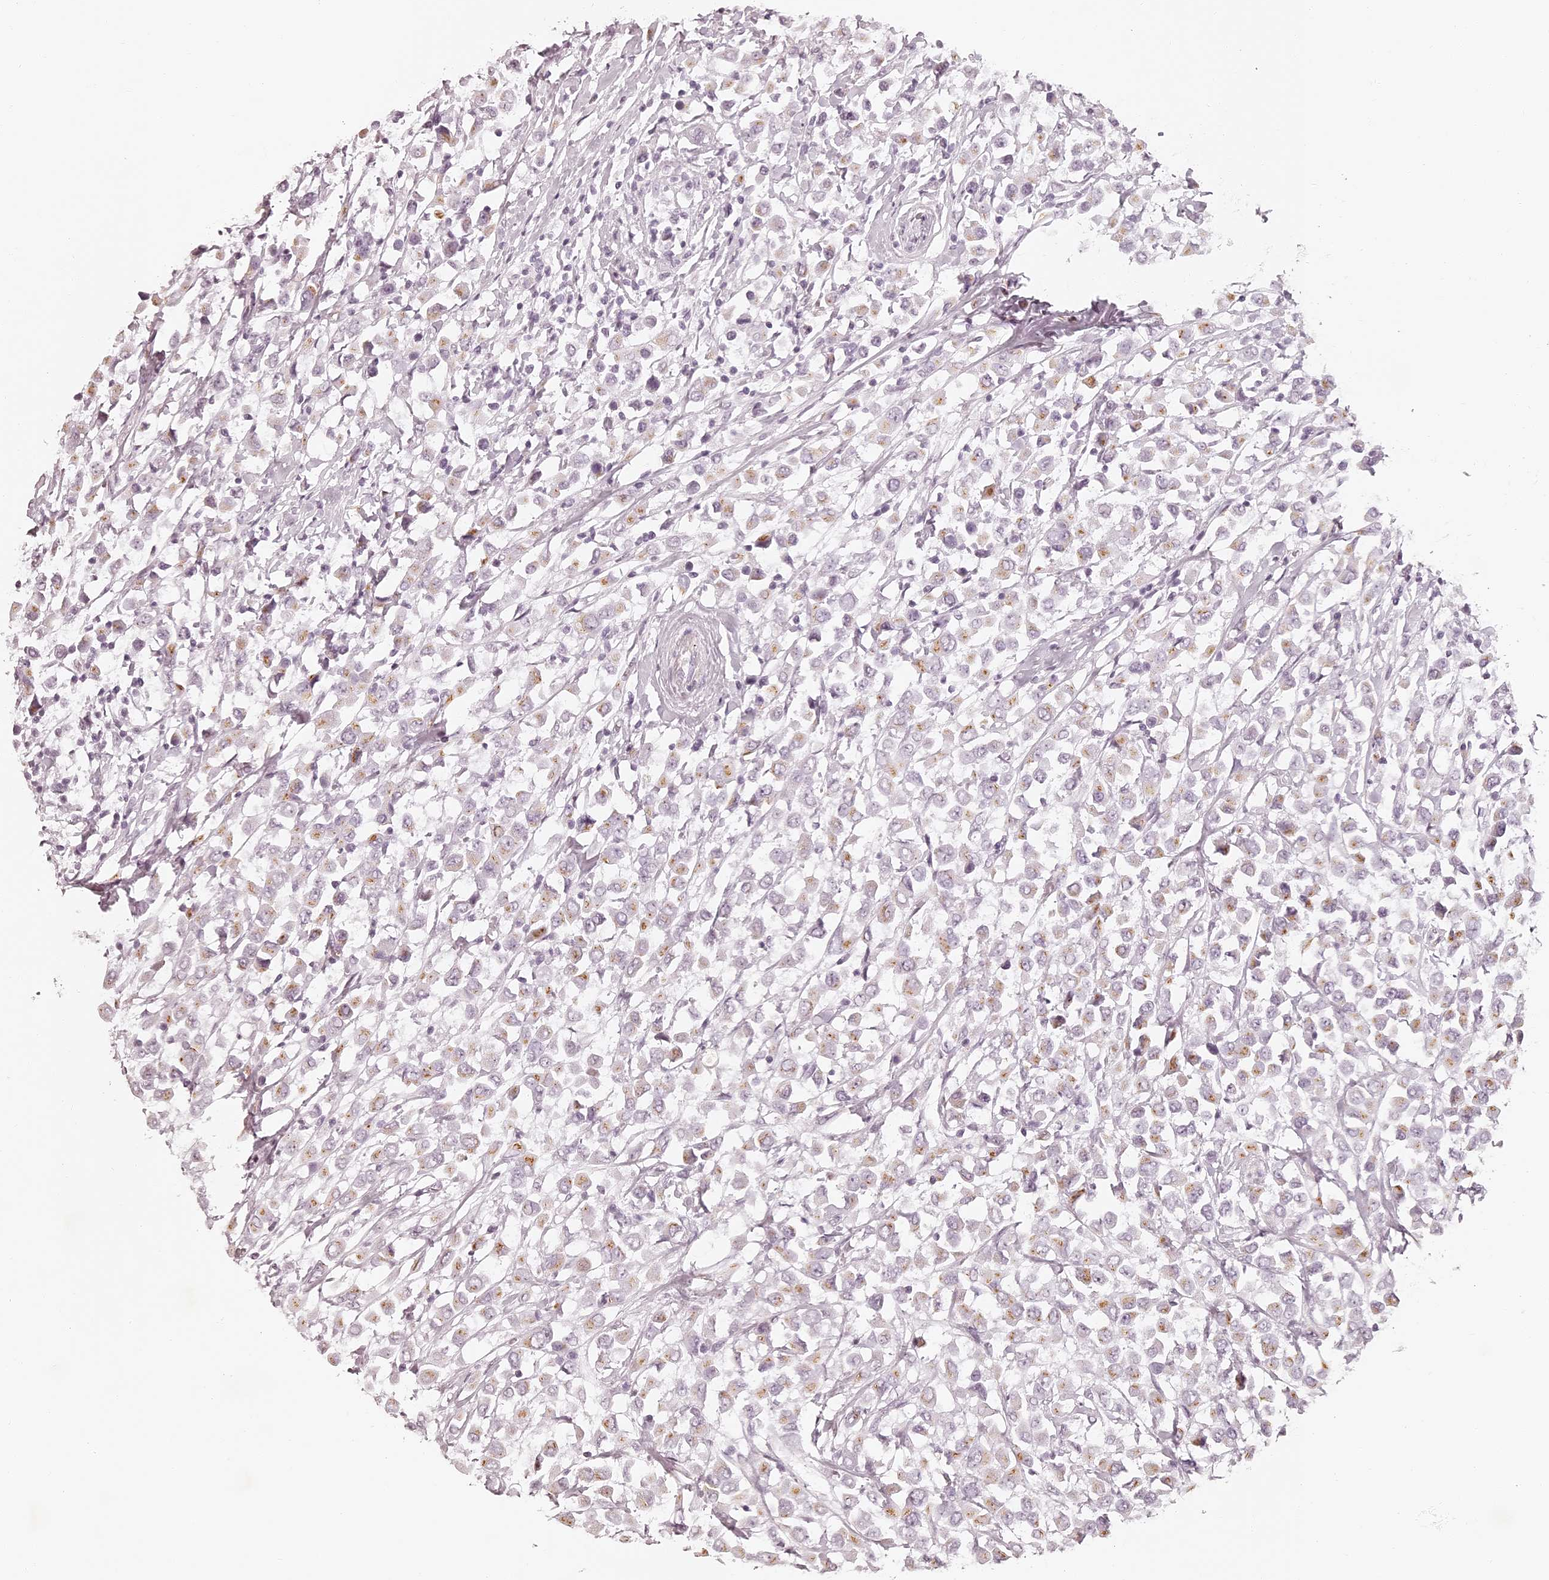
{"staining": {"intensity": "weak", "quantity": "25%-75%", "location": "cytoplasmic/membranous"}, "tissue": "breast cancer", "cell_type": "Tumor cells", "image_type": "cancer", "snomed": [{"axis": "morphology", "description": "Duct carcinoma"}, {"axis": "topography", "description": "Breast"}], "caption": "Immunohistochemistry (DAB (3,3'-diaminobenzidine)) staining of human infiltrating ductal carcinoma (breast) exhibits weak cytoplasmic/membranous protein staining in about 25%-75% of tumor cells. The staining was performed using DAB (3,3'-diaminobenzidine), with brown indicating positive protein expression. Nuclei are stained blue with hematoxylin.", "gene": "ELAPOR1", "patient": {"sex": "female", "age": 61}}